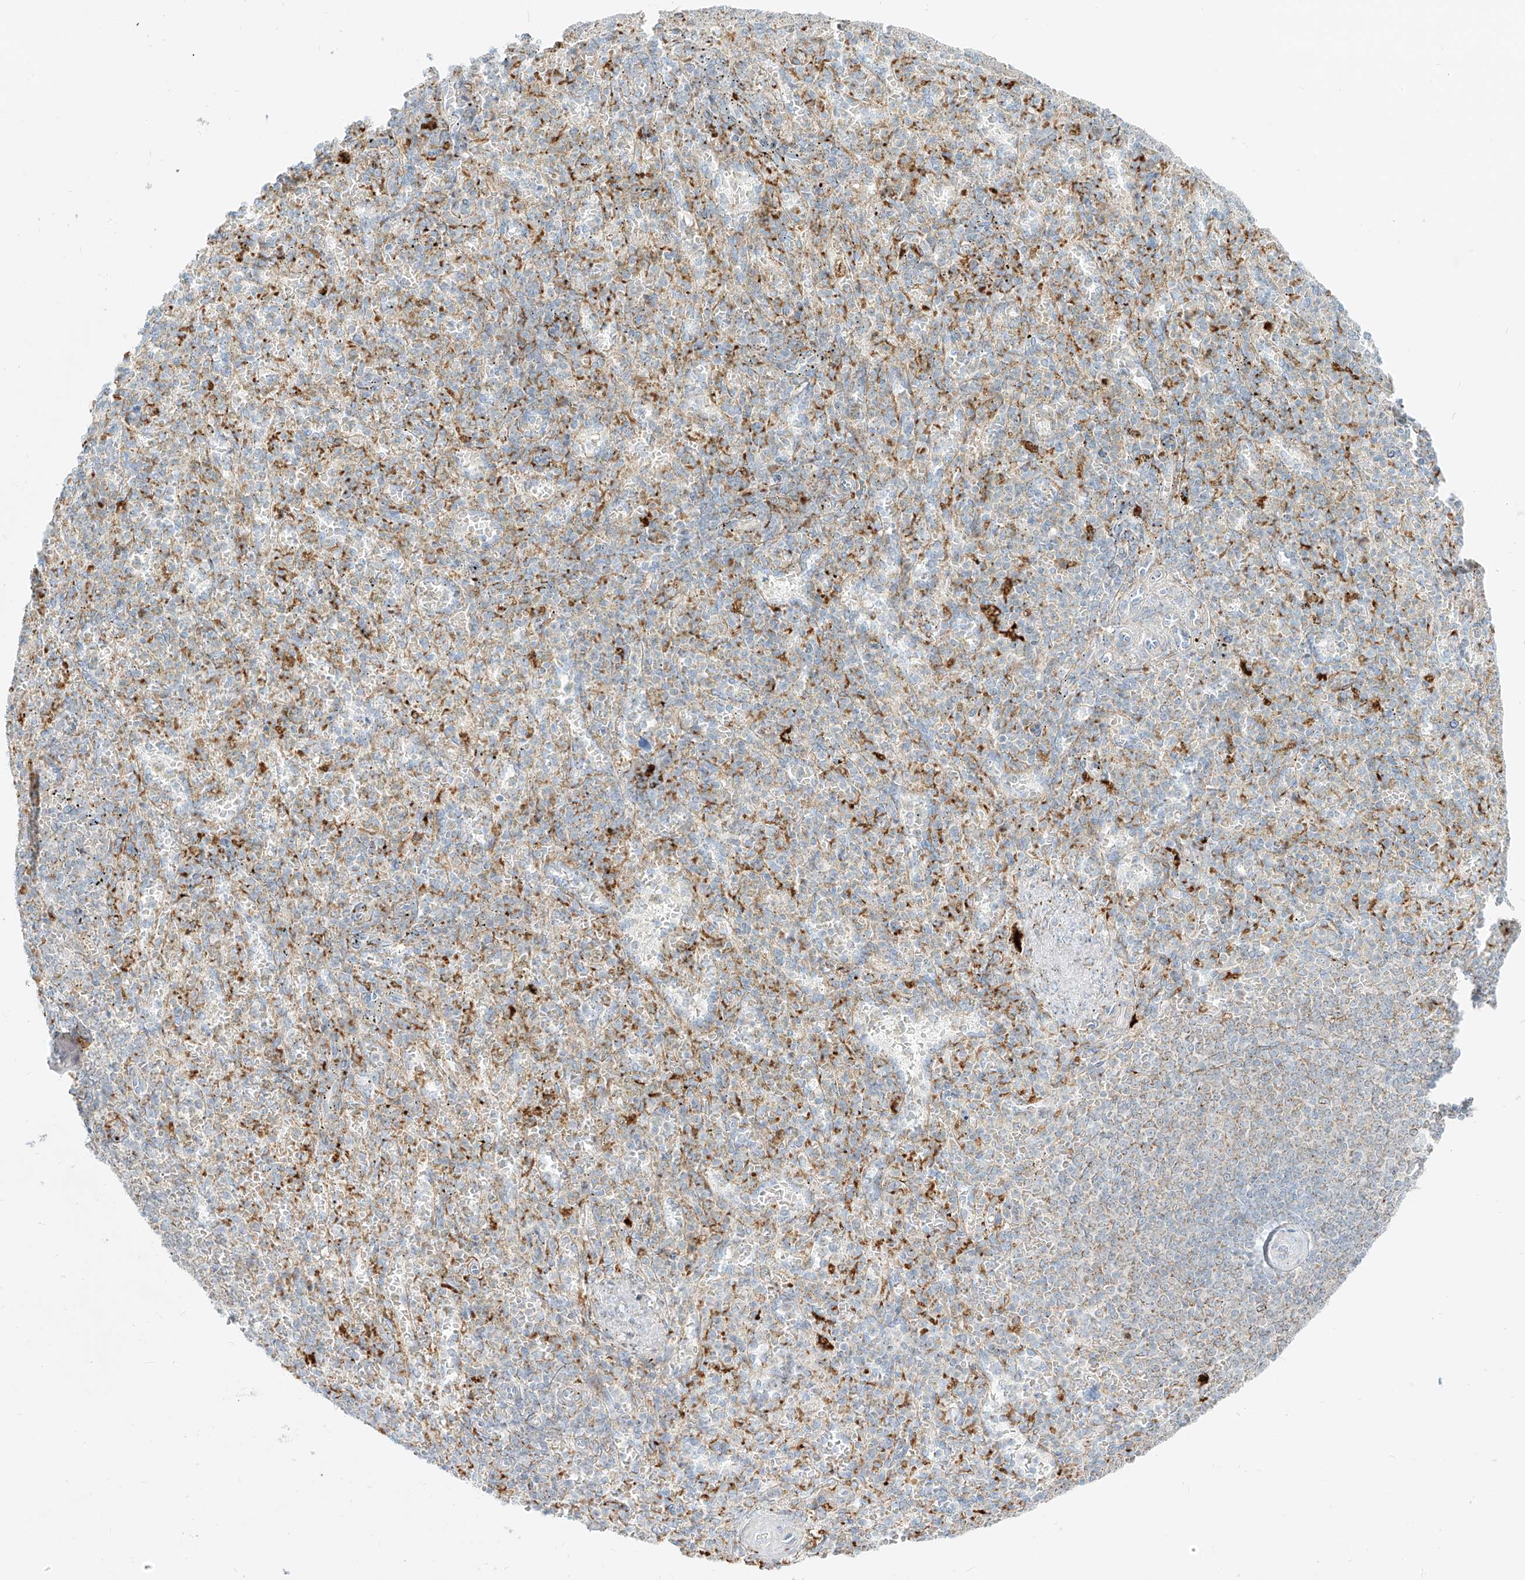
{"staining": {"intensity": "moderate", "quantity": "<25%", "location": "cytoplasmic/membranous"}, "tissue": "spleen", "cell_type": "Cells in red pulp", "image_type": "normal", "snomed": [{"axis": "morphology", "description": "Normal tissue, NOS"}, {"axis": "topography", "description": "Spleen"}], "caption": "IHC image of unremarkable spleen stained for a protein (brown), which displays low levels of moderate cytoplasmic/membranous staining in approximately <25% of cells in red pulp.", "gene": "SLC35F6", "patient": {"sex": "female", "age": 74}}